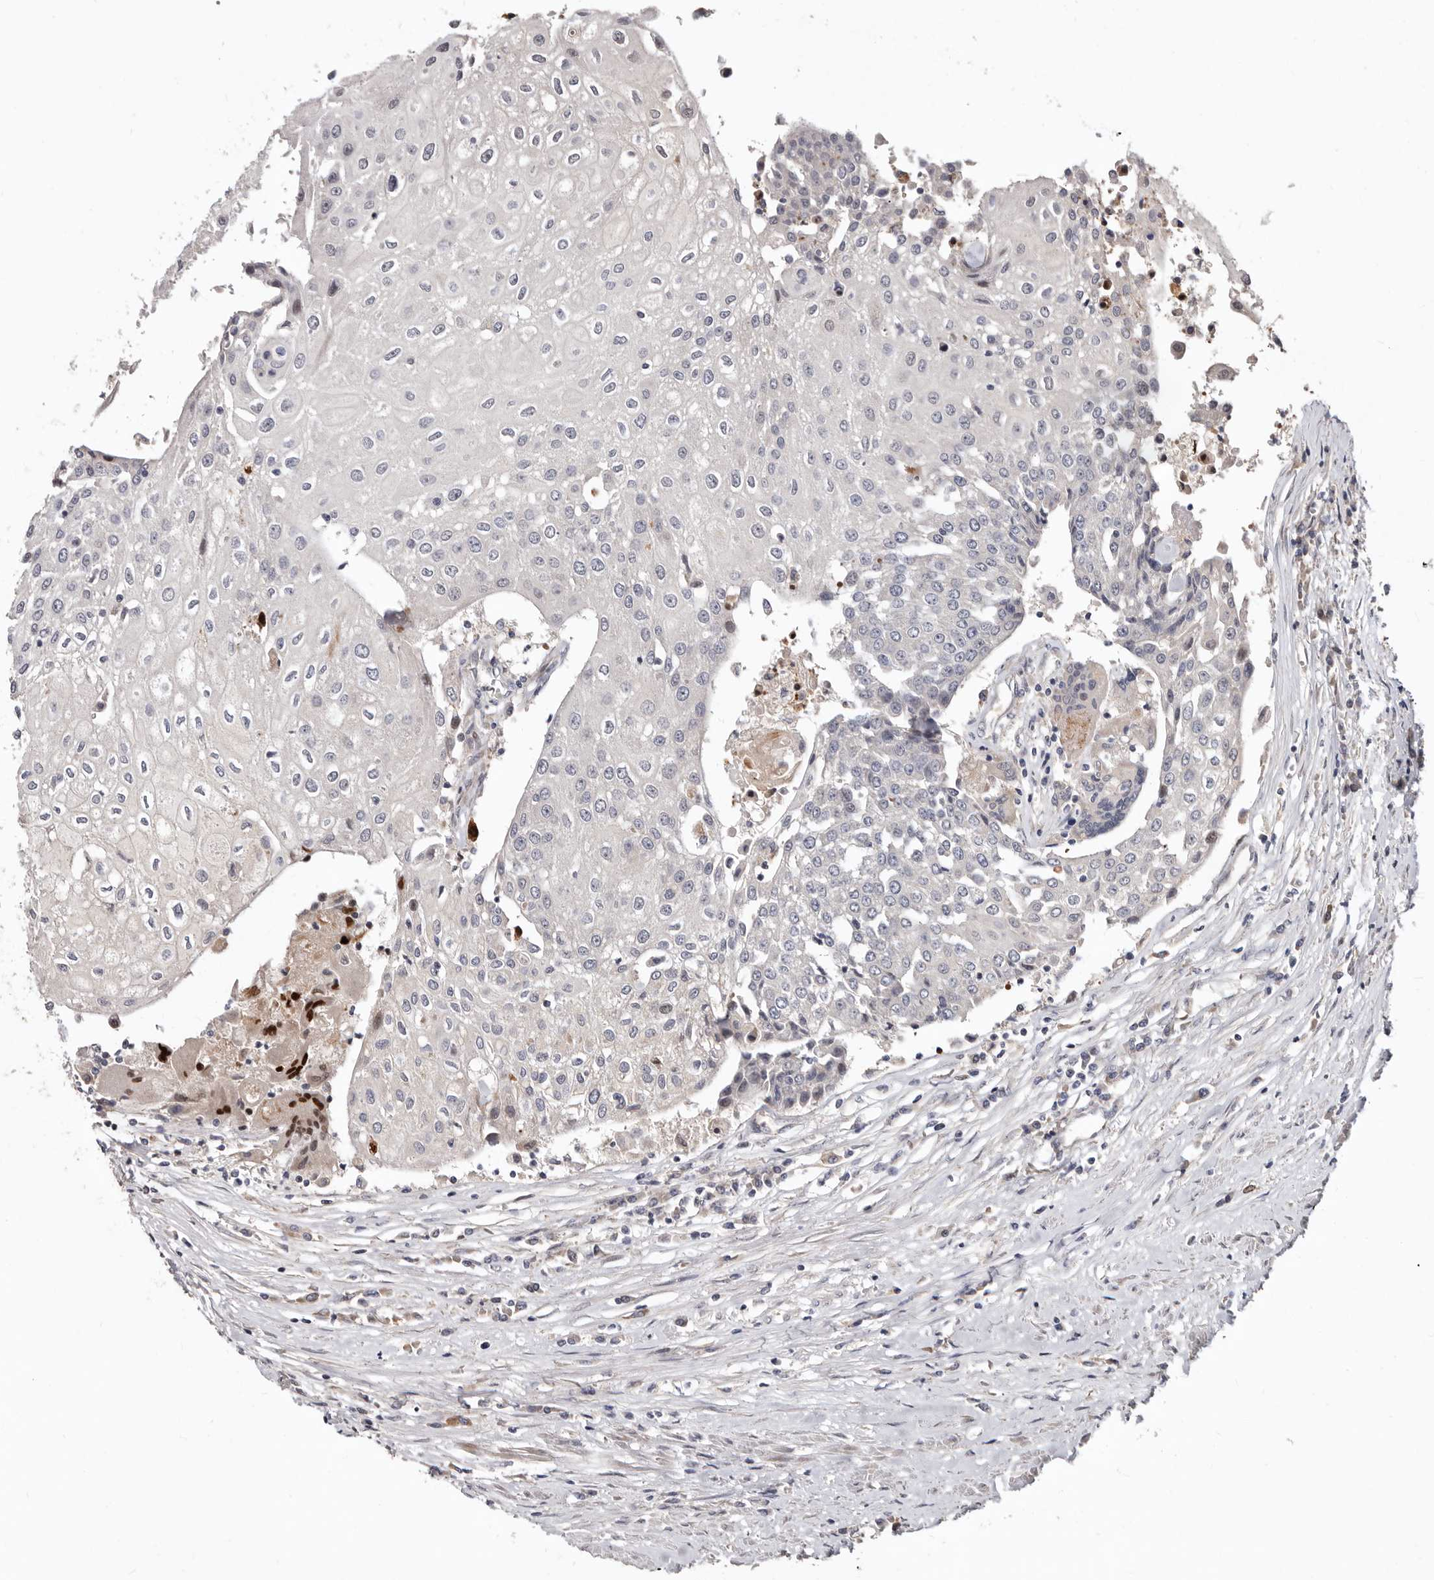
{"staining": {"intensity": "negative", "quantity": "none", "location": "none"}, "tissue": "urothelial cancer", "cell_type": "Tumor cells", "image_type": "cancer", "snomed": [{"axis": "morphology", "description": "Urothelial carcinoma, High grade"}, {"axis": "topography", "description": "Urinary bladder"}], "caption": "The image shows no significant staining in tumor cells of high-grade urothelial carcinoma.", "gene": "WEE2", "patient": {"sex": "female", "age": 85}}